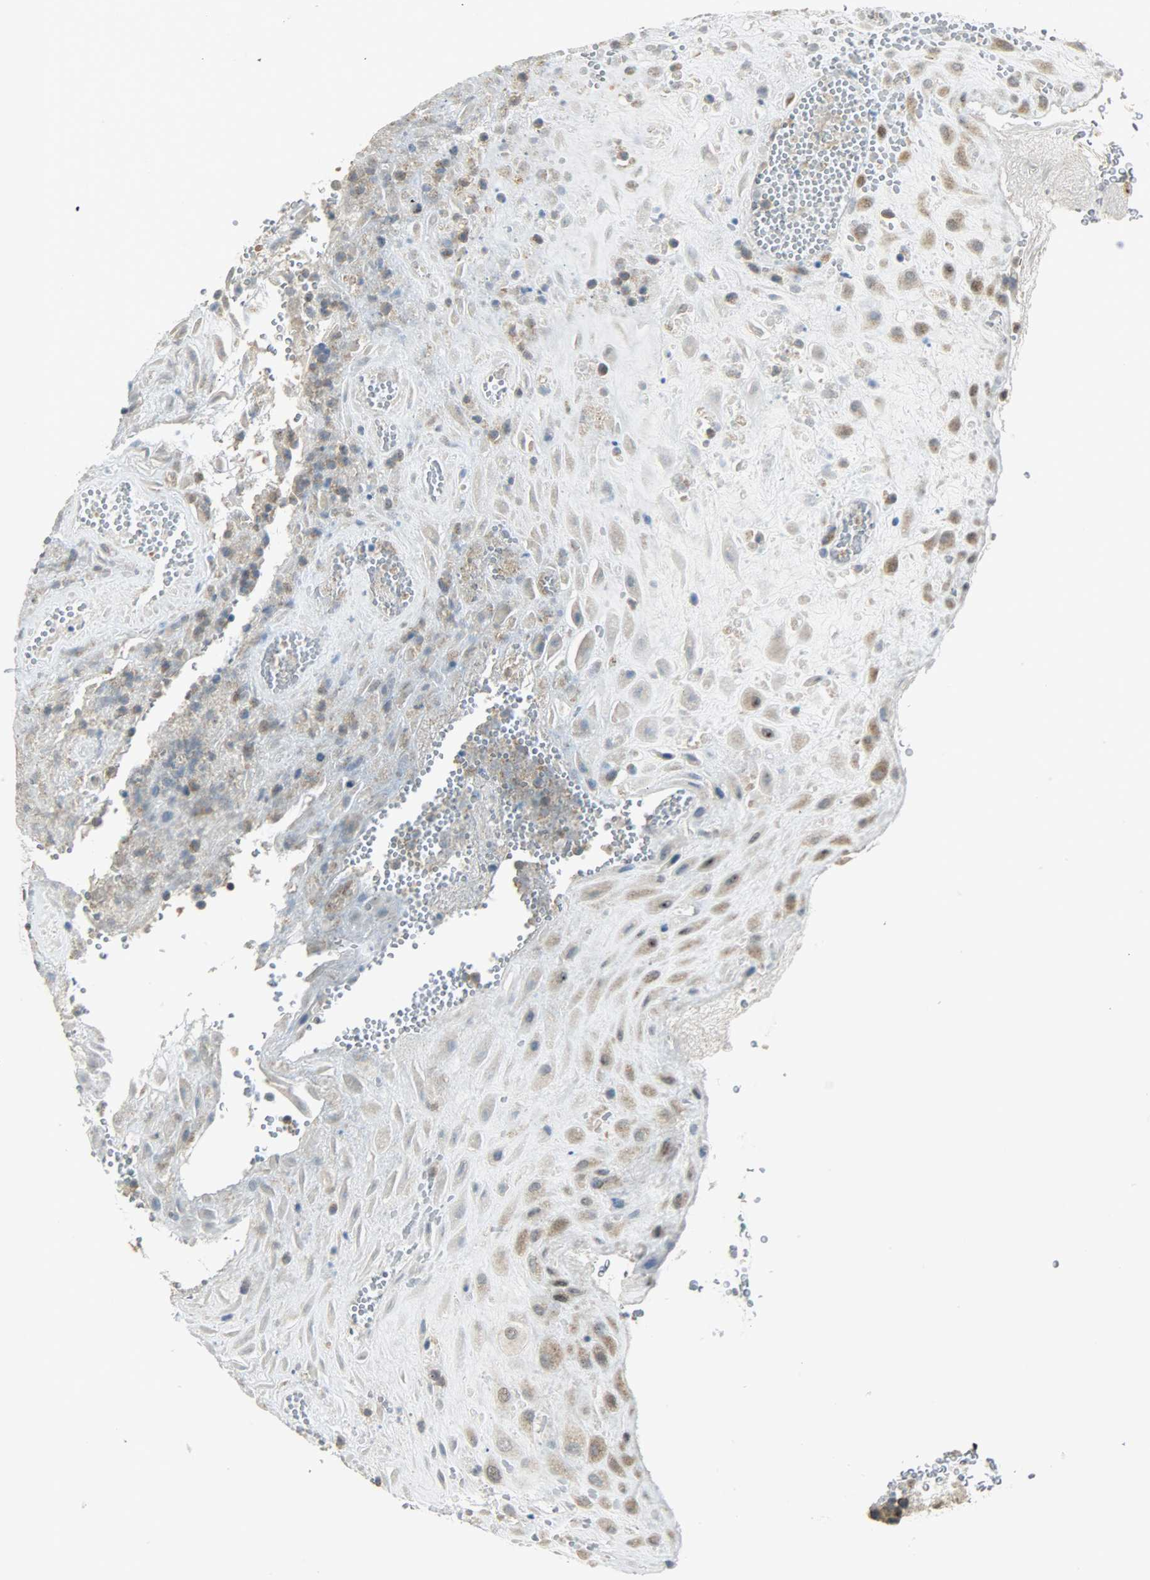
{"staining": {"intensity": "weak", "quantity": "25%-75%", "location": "cytoplasmic/membranous,nuclear"}, "tissue": "placenta", "cell_type": "Decidual cells", "image_type": "normal", "snomed": [{"axis": "morphology", "description": "Normal tissue, NOS"}, {"axis": "topography", "description": "Placenta"}], "caption": "Immunohistochemical staining of unremarkable placenta displays 25%-75% levels of weak cytoplasmic/membranous,nuclear protein staining in about 25%-75% of decidual cells.", "gene": "IL15", "patient": {"sex": "female", "age": 19}}